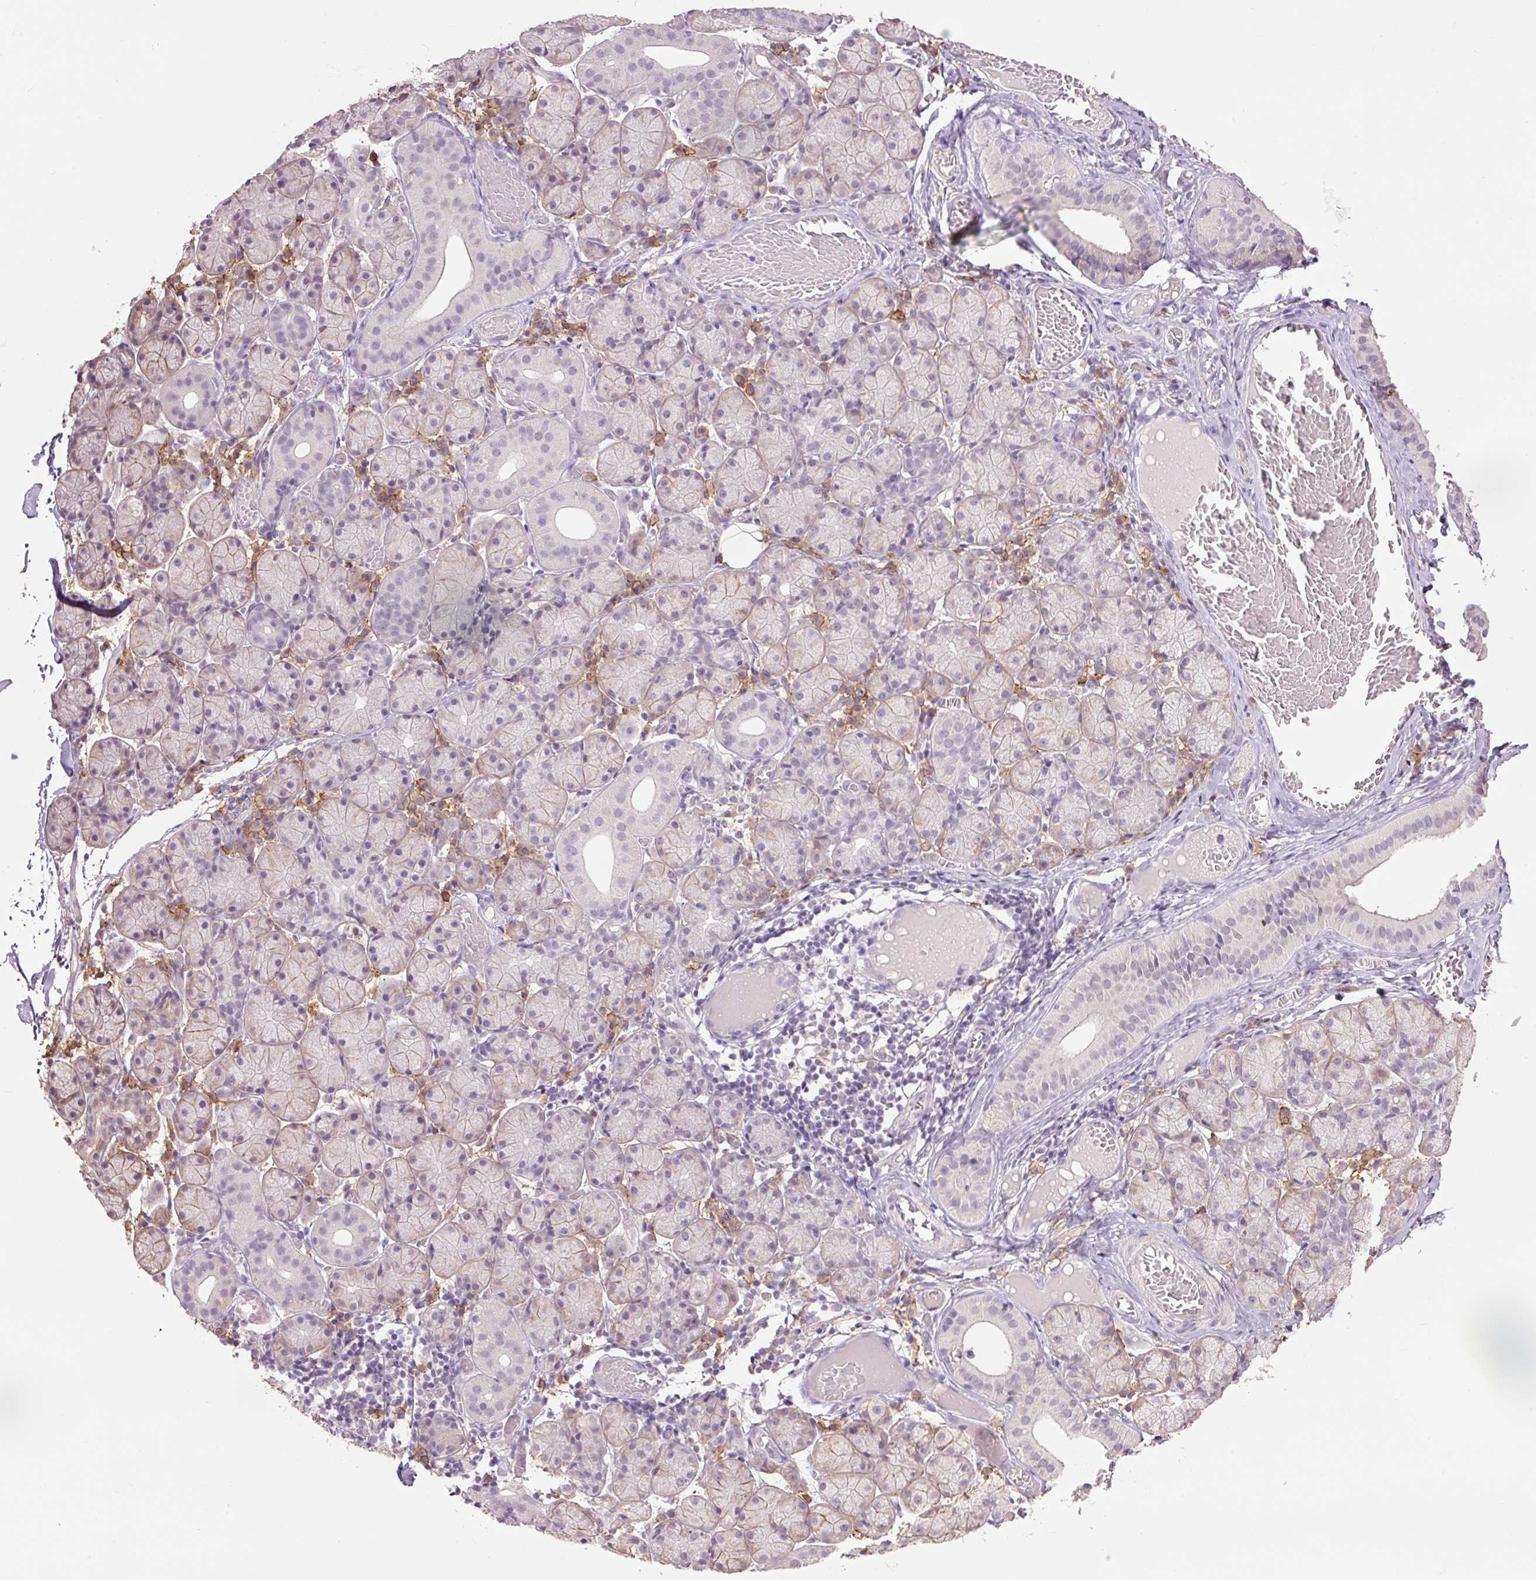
{"staining": {"intensity": "moderate", "quantity": "<25%", "location": "cytoplasmic/membranous"}, "tissue": "salivary gland", "cell_type": "Glandular cells", "image_type": "normal", "snomed": [{"axis": "morphology", "description": "Normal tissue, NOS"}, {"axis": "topography", "description": "Salivary gland"}], "caption": "Moderate cytoplasmic/membranous protein expression is appreciated in approximately <25% of glandular cells in salivary gland. (IHC, brightfield microscopy, high magnification).", "gene": "SLC1A4", "patient": {"sex": "female", "age": 24}}